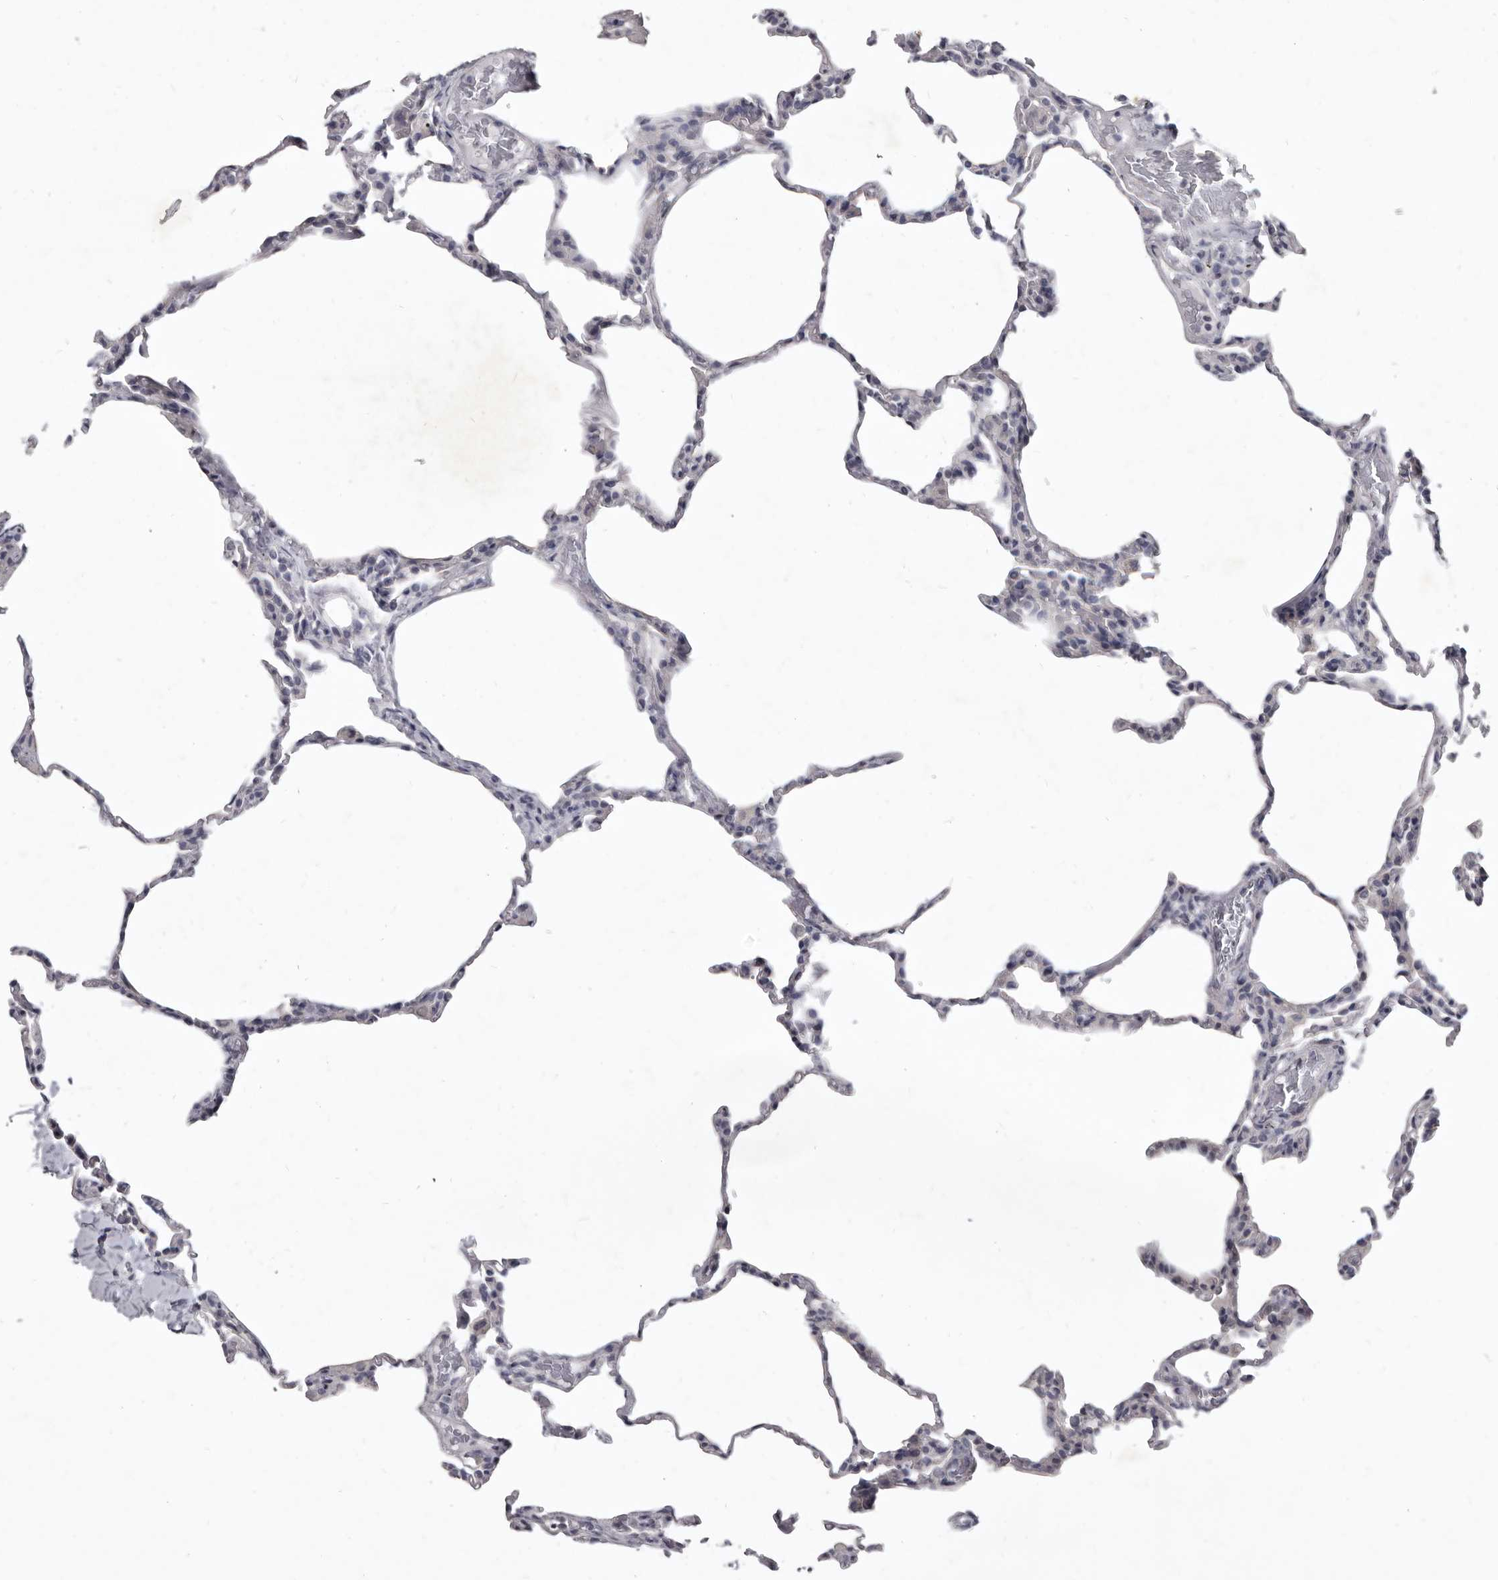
{"staining": {"intensity": "negative", "quantity": "none", "location": "none"}, "tissue": "lung", "cell_type": "Alveolar cells", "image_type": "normal", "snomed": [{"axis": "morphology", "description": "Normal tissue, NOS"}, {"axis": "topography", "description": "Lung"}], "caption": "The immunohistochemistry (IHC) photomicrograph has no significant expression in alveolar cells of lung.", "gene": "GSK3B", "patient": {"sex": "male", "age": 20}}